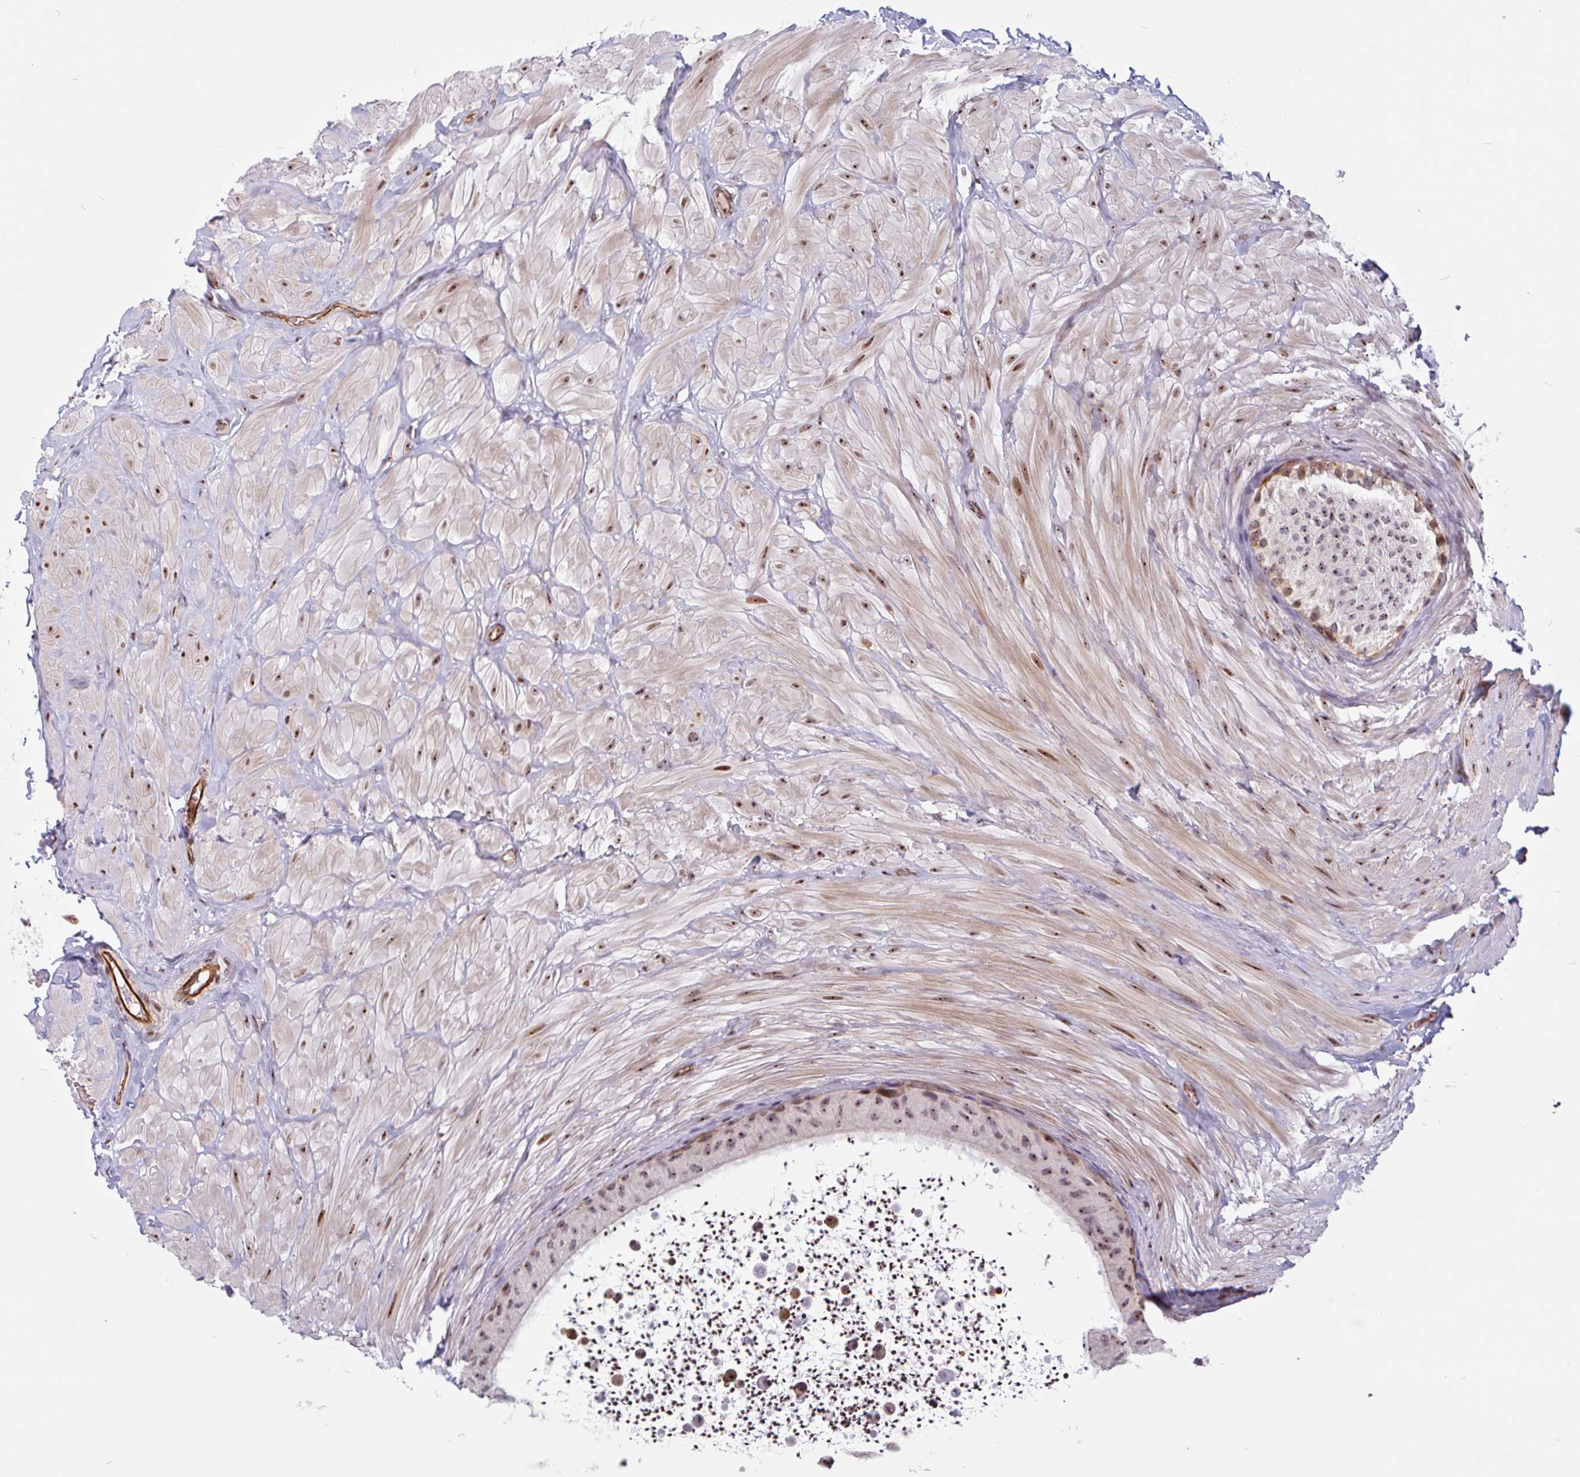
{"staining": {"intensity": "moderate", "quantity": "25%-75%", "location": "cytoplasmic/membranous,nuclear"}, "tissue": "epididymis", "cell_type": "Glandular cells", "image_type": "normal", "snomed": [{"axis": "morphology", "description": "Normal tissue, NOS"}, {"axis": "topography", "description": "Epididymis"}, {"axis": "topography", "description": "Peripheral nerve tissue"}], "caption": "Immunohistochemical staining of normal human epididymis exhibits moderate cytoplasmic/membranous,nuclear protein positivity in approximately 25%-75% of glandular cells.", "gene": "ZNF689", "patient": {"sex": "male", "age": 32}}